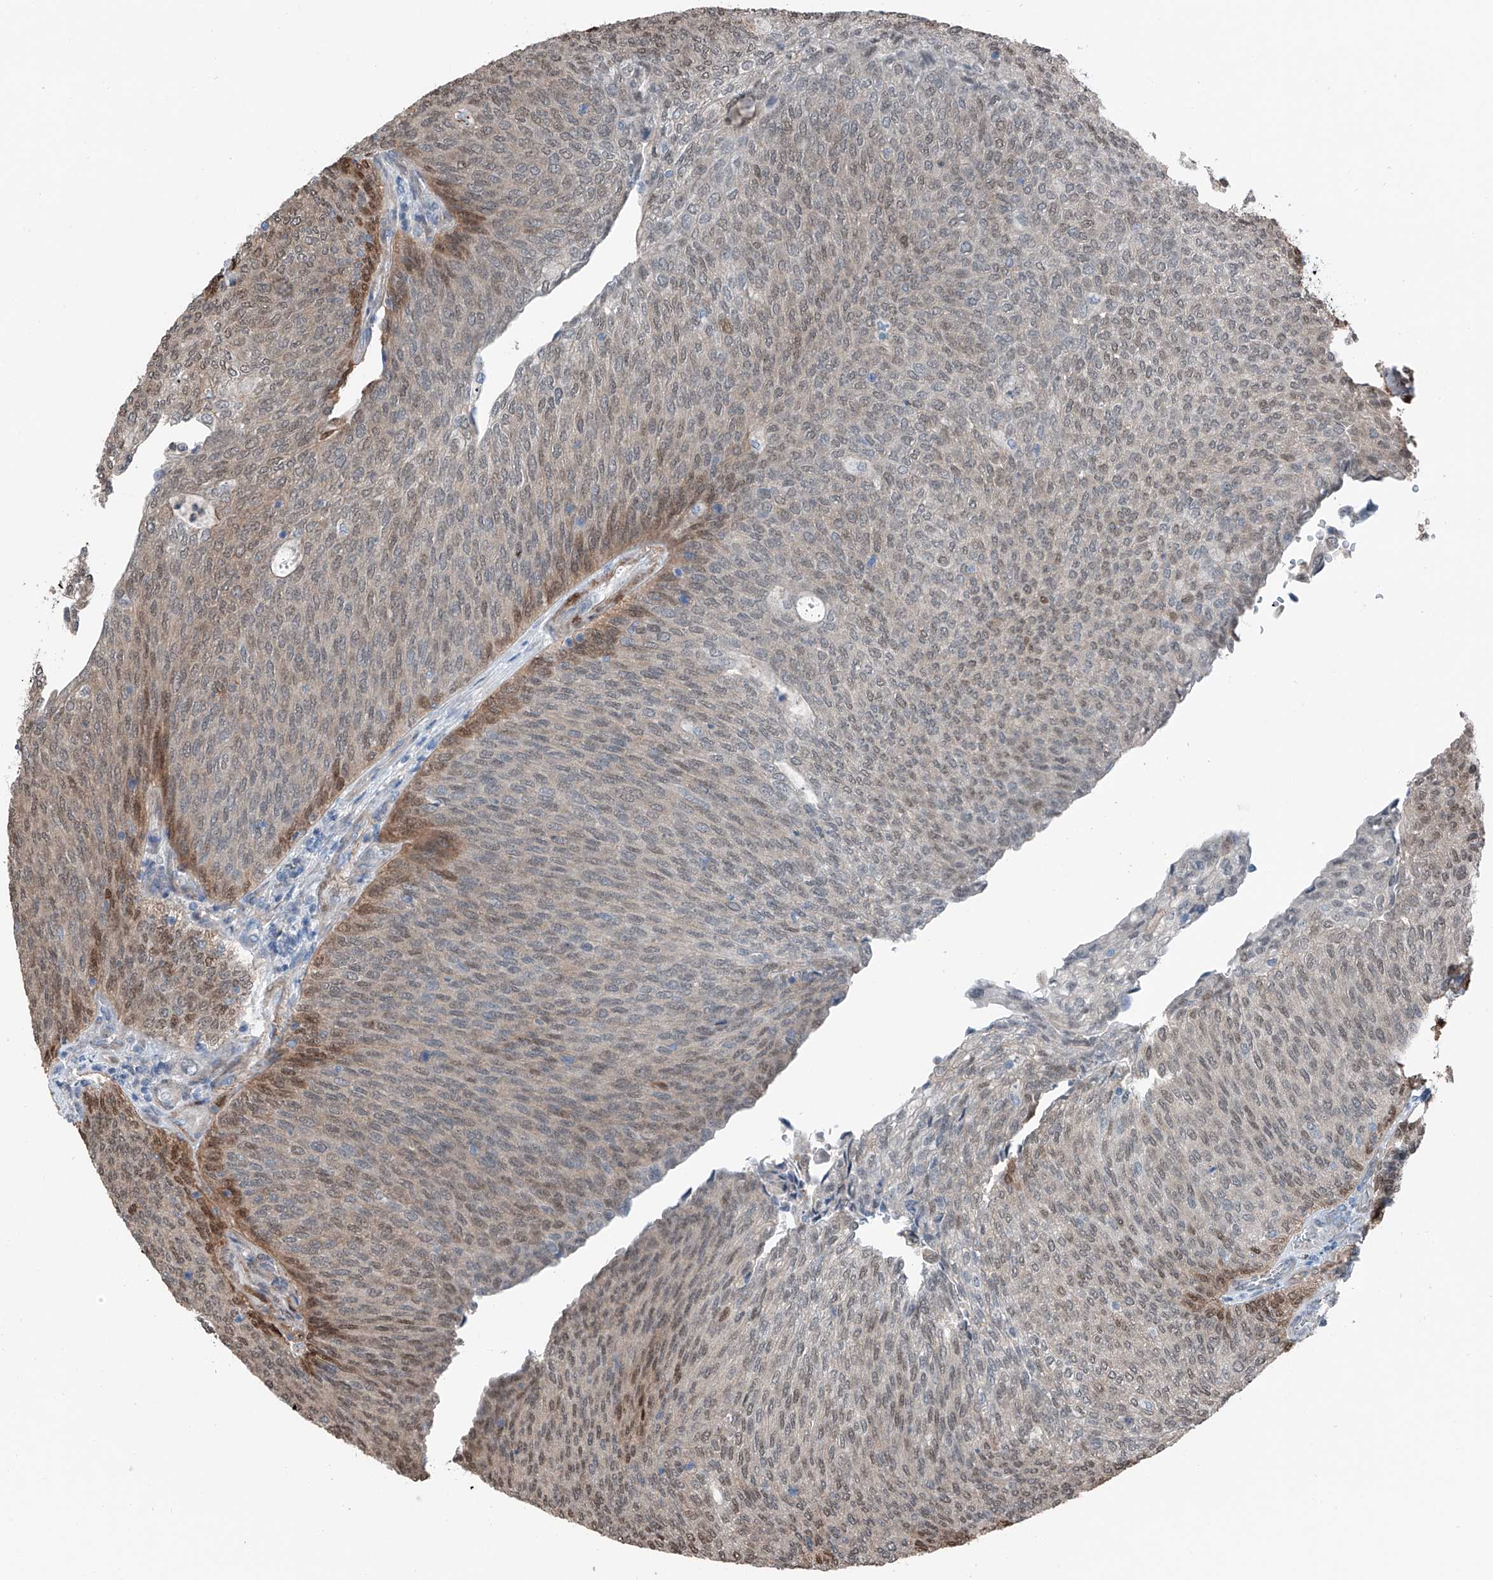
{"staining": {"intensity": "moderate", "quantity": "25%-75%", "location": "cytoplasmic/membranous,nuclear"}, "tissue": "urothelial cancer", "cell_type": "Tumor cells", "image_type": "cancer", "snomed": [{"axis": "morphology", "description": "Urothelial carcinoma, Low grade"}, {"axis": "topography", "description": "Urinary bladder"}], "caption": "A histopathology image of low-grade urothelial carcinoma stained for a protein demonstrates moderate cytoplasmic/membranous and nuclear brown staining in tumor cells. The staining was performed using DAB (3,3'-diaminobenzidine), with brown indicating positive protein expression. Nuclei are stained blue with hematoxylin.", "gene": "HSPA6", "patient": {"sex": "female", "age": 79}}